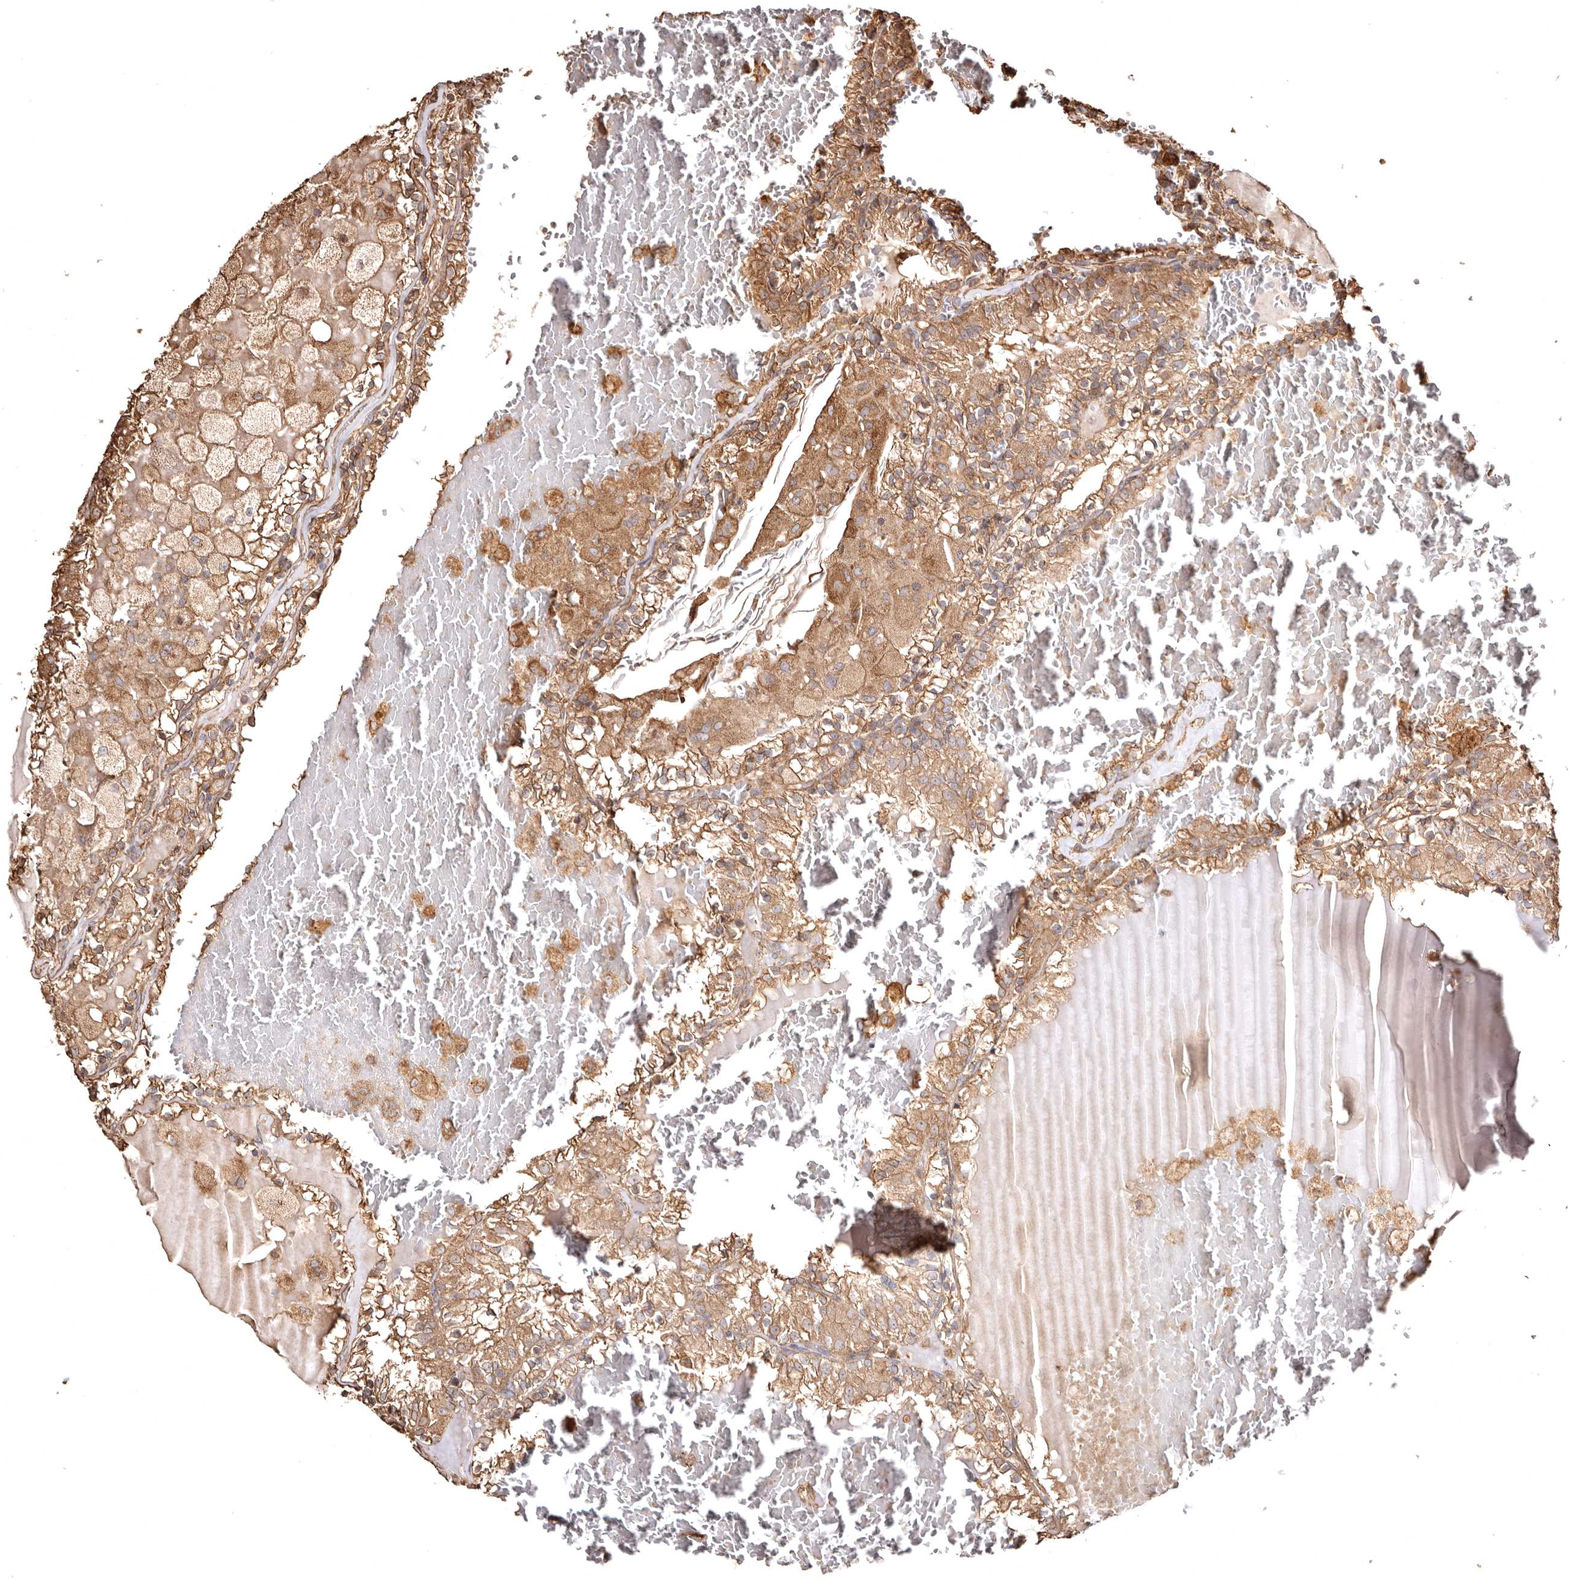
{"staining": {"intensity": "moderate", "quantity": ">75%", "location": "cytoplasmic/membranous"}, "tissue": "renal cancer", "cell_type": "Tumor cells", "image_type": "cancer", "snomed": [{"axis": "morphology", "description": "Adenocarcinoma, NOS"}, {"axis": "topography", "description": "Kidney"}], "caption": "The micrograph shows a brown stain indicating the presence of a protein in the cytoplasmic/membranous of tumor cells in adenocarcinoma (renal).", "gene": "MACC1", "patient": {"sex": "female", "age": 56}}